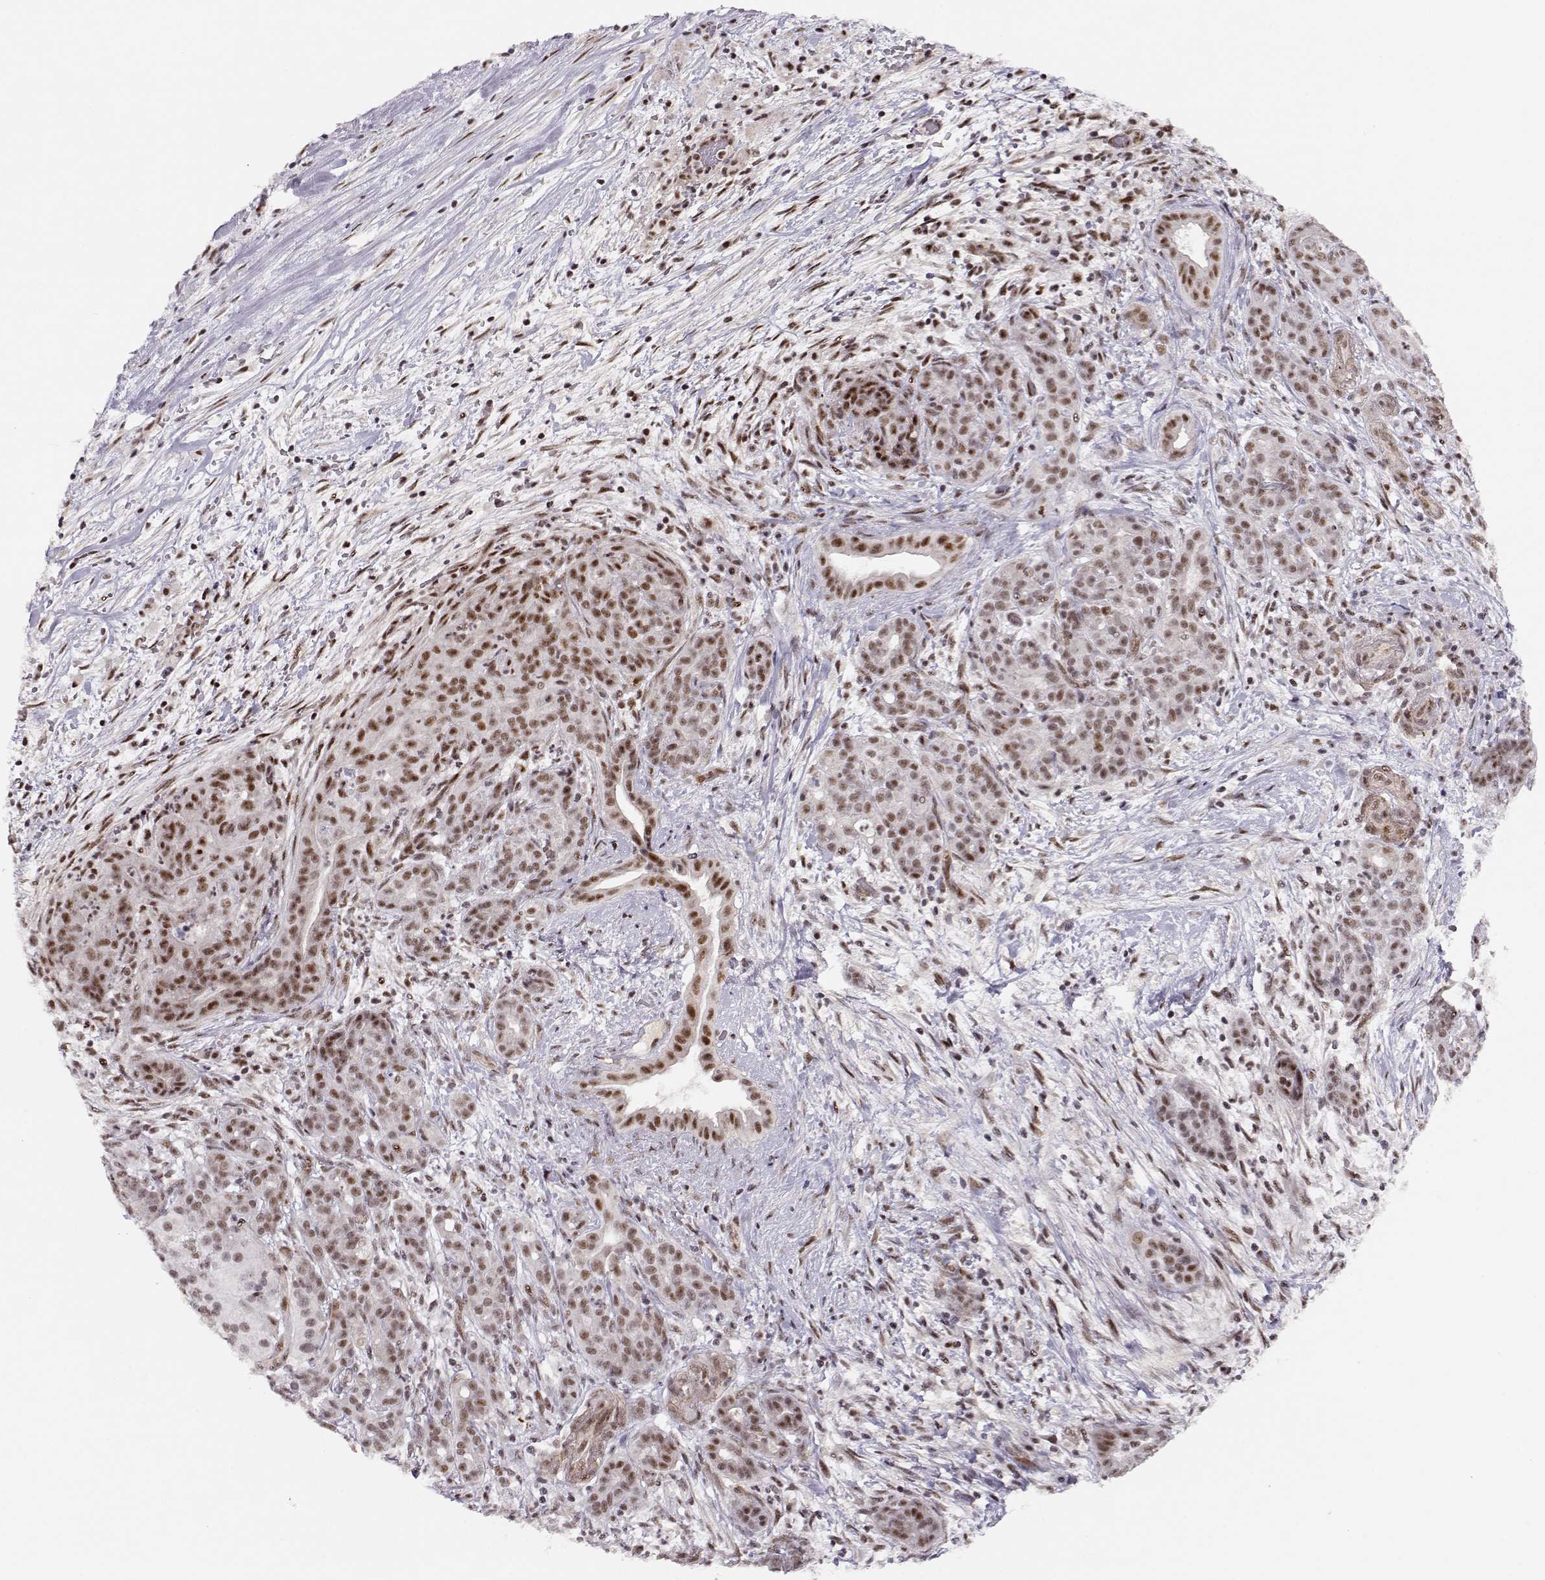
{"staining": {"intensity": "moderate", "quantity": ">75%", "location": "nuclear"}, "tissue": "pancreatic cancer", "cell_type": "Tumor cells", "image_type": "cancer", "snomed": [{"axis": "morphology", "description": "Adenocarcinoma, NOS"}, {"axis": "topography", "description": "Pancreas"}], "caption": "Pancreatic cancer stained for a protein exhibits moderate nuclear positivity in tumor cells.", "gene": "CIR1", "patient": {"sex": "male", "age": 44}}